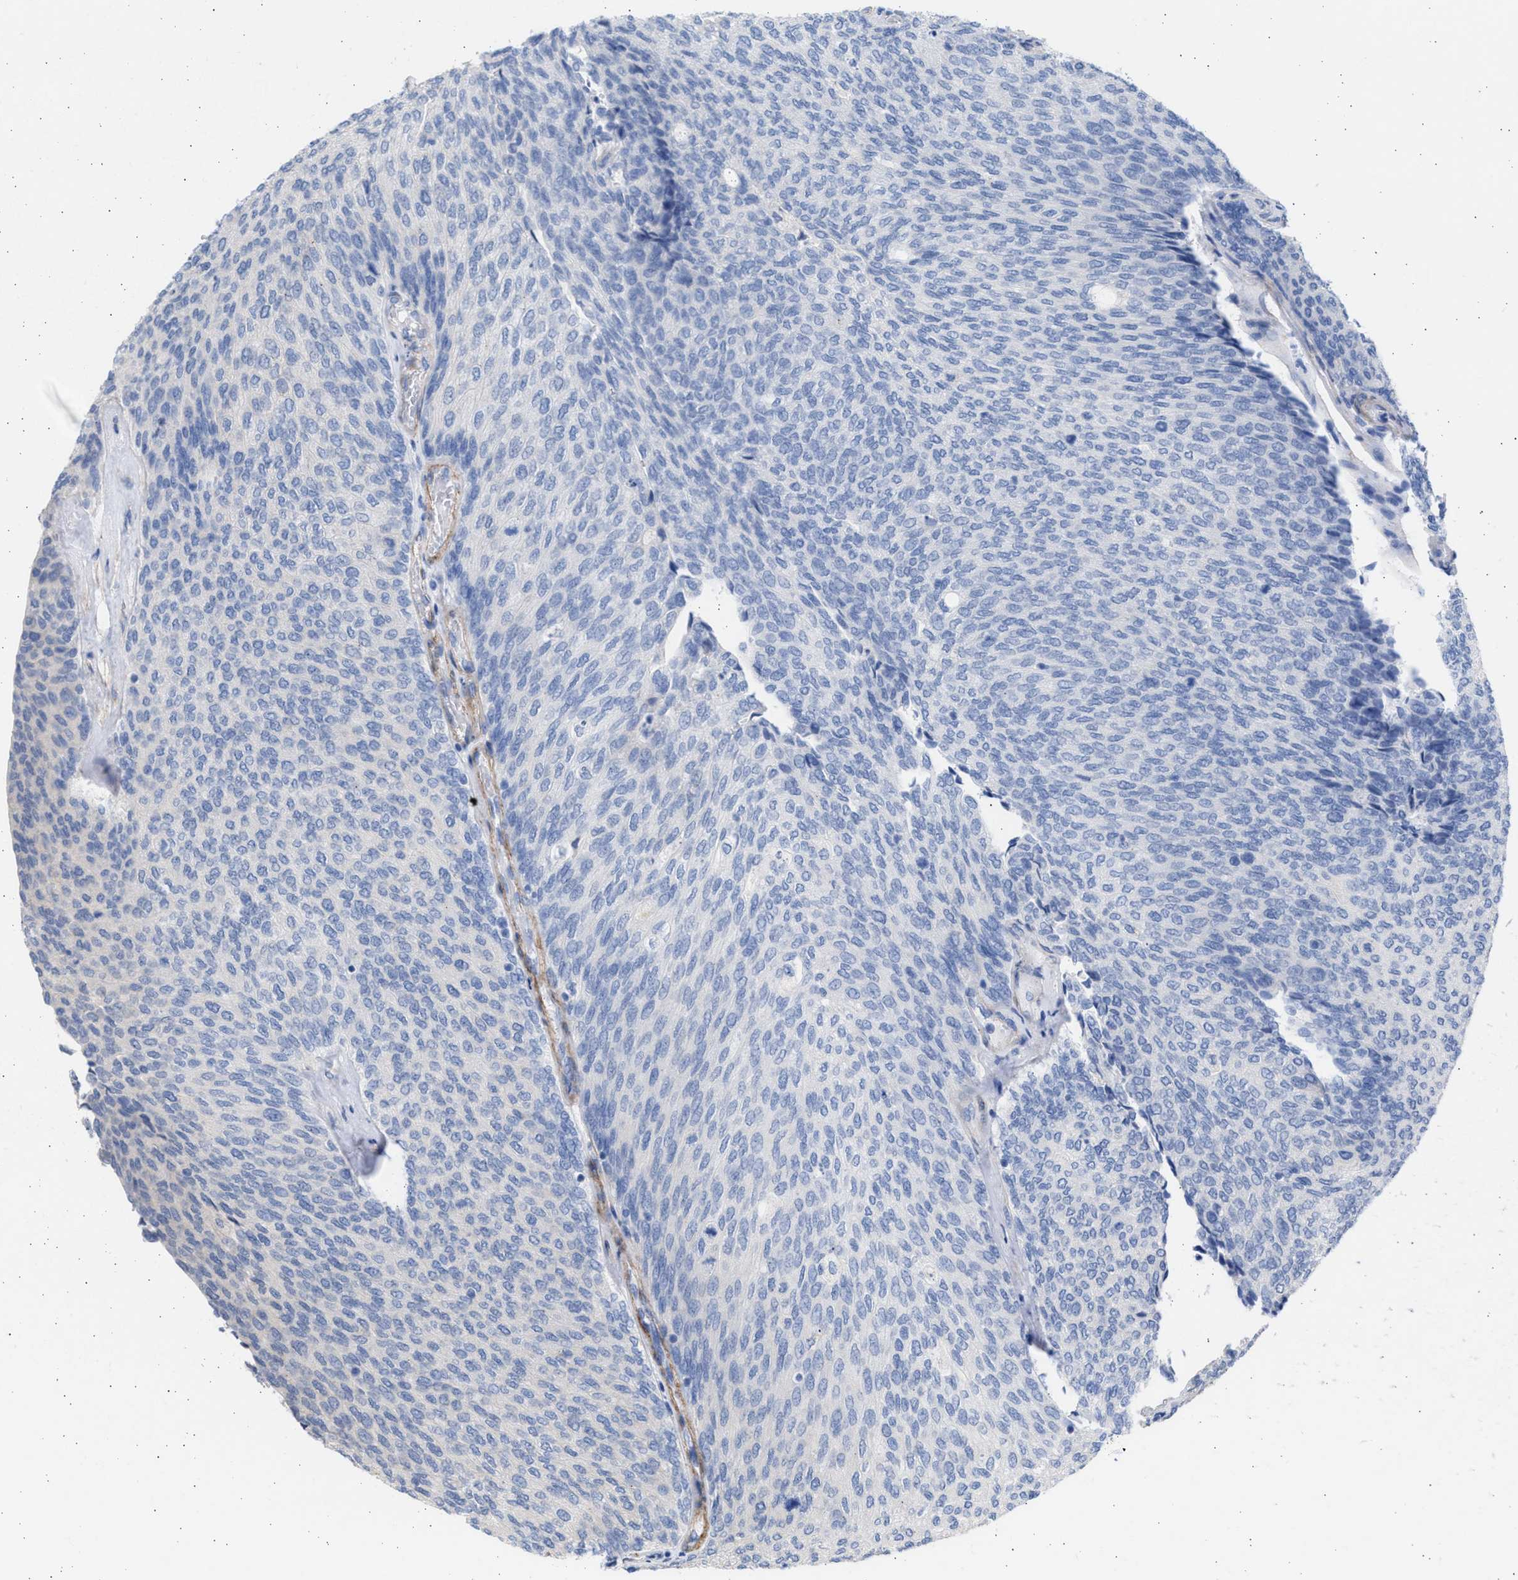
{"staining": {"intensity": "negative", "quantity": "none", "location": "none"}, "tissue": "urothelial cancer", "cell_type": "Tumor cells", "image_type": "cancer", "snomed": [{"axis": "morphology", "description": "Urothelial carcinoma, Low grade"}, {"axis": "topography", "description": "Urinary bladder"}], "caption": "The immunohistochemistry photomicrograph has no significant staining in tumor cells of low-grade urothelial carcinoma tissue.", "gene": "NBR1", "patient": {"sex": "female", "age": 79}}